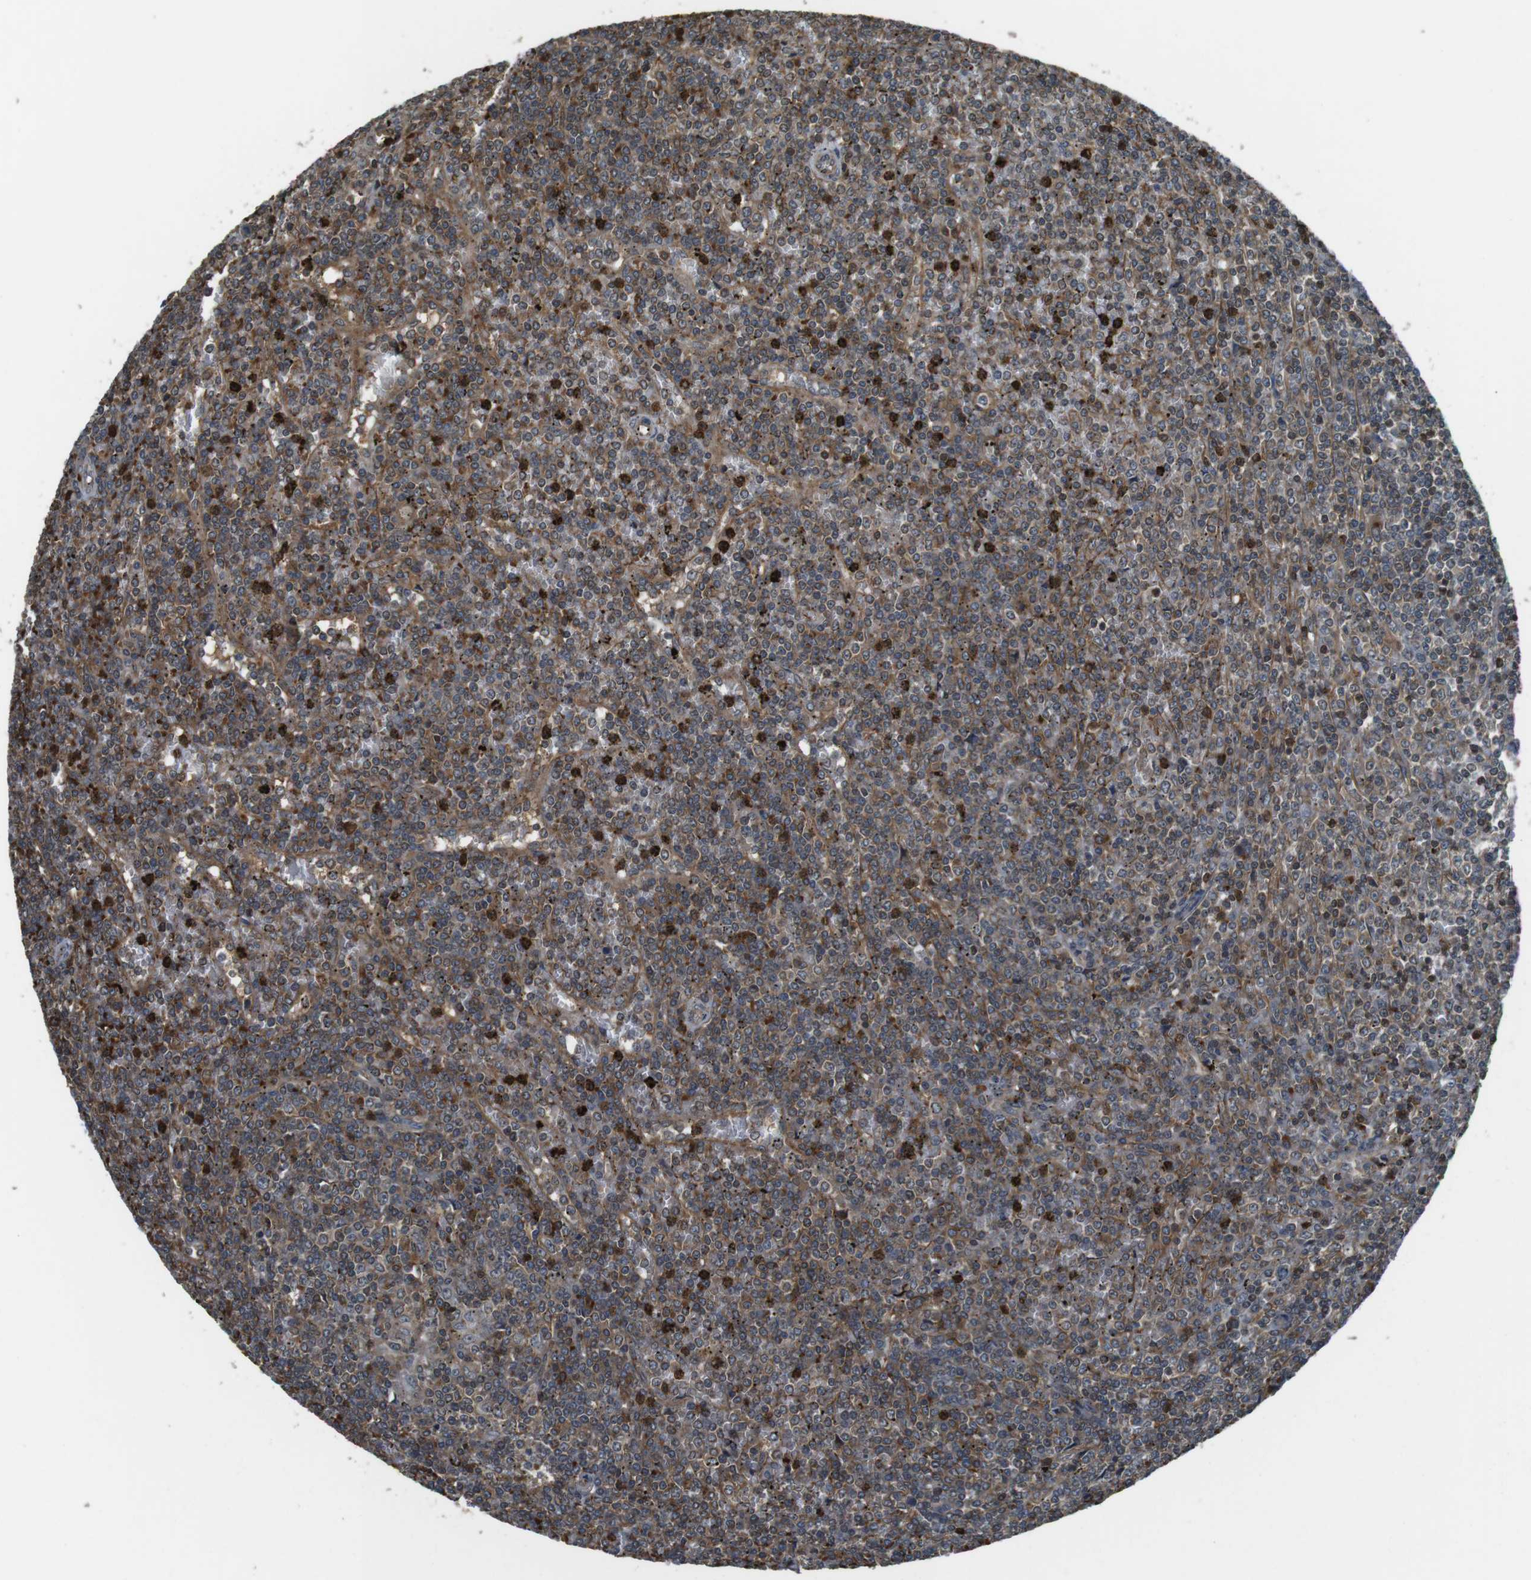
{"staining": {"intensity": "moderate", "quantity": ">75%", "location": "cytoplasmic/membranous"}, "tissue": "lymphoma", "cell_type": "Tumor cells", "image_type": "cancer", "snomed": [{"axis": "morphology", "description": "Malignant lymphoma, non-Hodgkin's type, Low grade"}, {"axis": "topography", "description": "Spleen"}], "caption": "Immunohistochemistry (IHC) photomicrograph of lymphoma stained for a protein (brown), which reveals medium levels of moderate cytoplasmic/membranous positivity in about >75% of tumor cells.", "gene": "LRRC3B", "patient": {"sex": "female", "age": 19}}